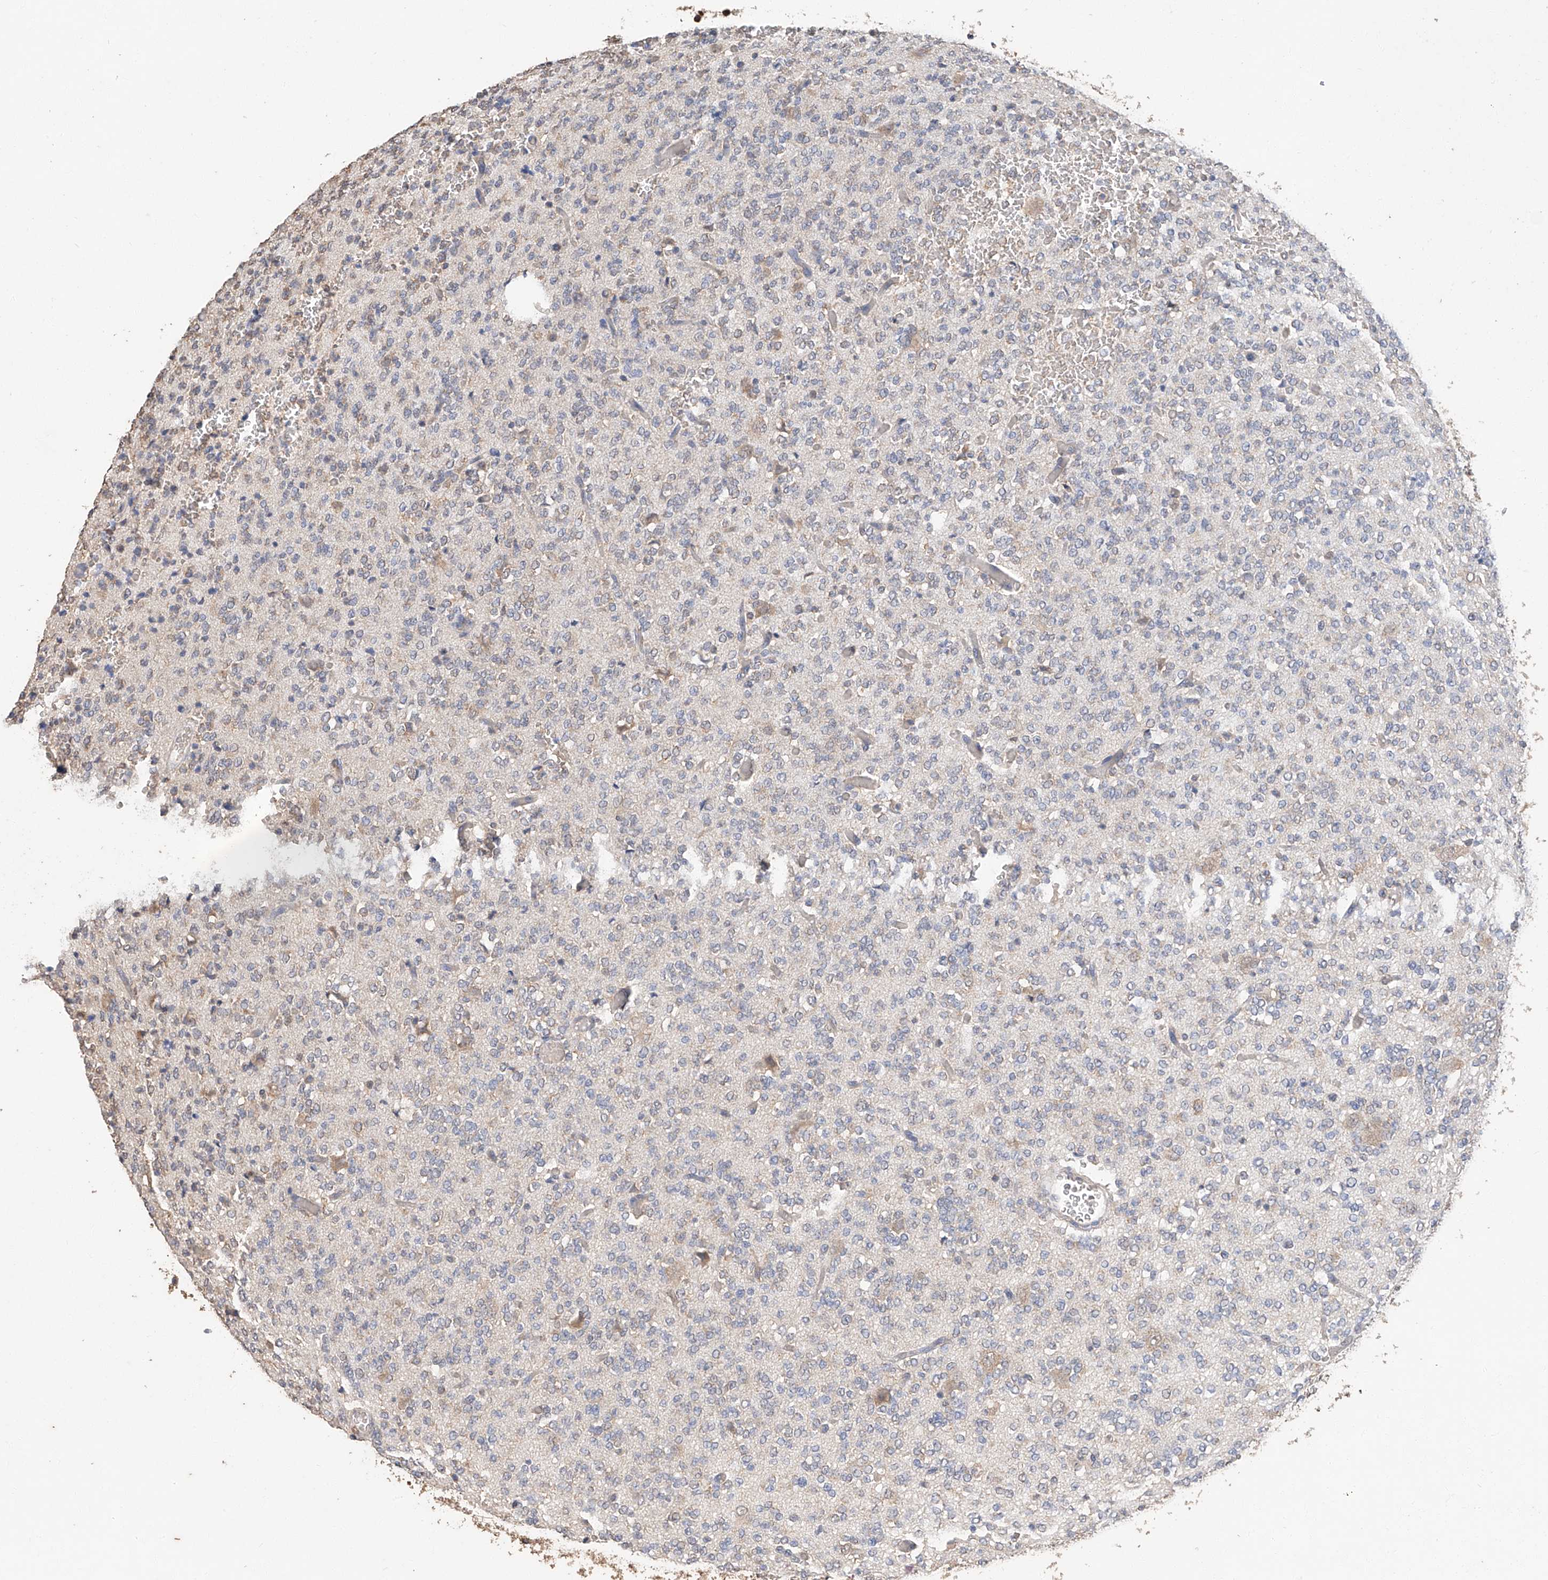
{"staining": {"intensity": "weak", "quantity": "<25%", "location": "cytoplasmic/membranous"}, "tissue": "glioma", "cell_type": "Tumor cells", "image_type": "cancer", "snomed": [{"axis": "morphology", "description": "Glioma, malignant, Low grade"}, {"axis": "topography", "description": "Brain"}], "caption": "A photomicrograph of human glioma is negative for staining in tumor cells.", "gene": "CERS4", "patient": {"sex": "male", "age": 38}}